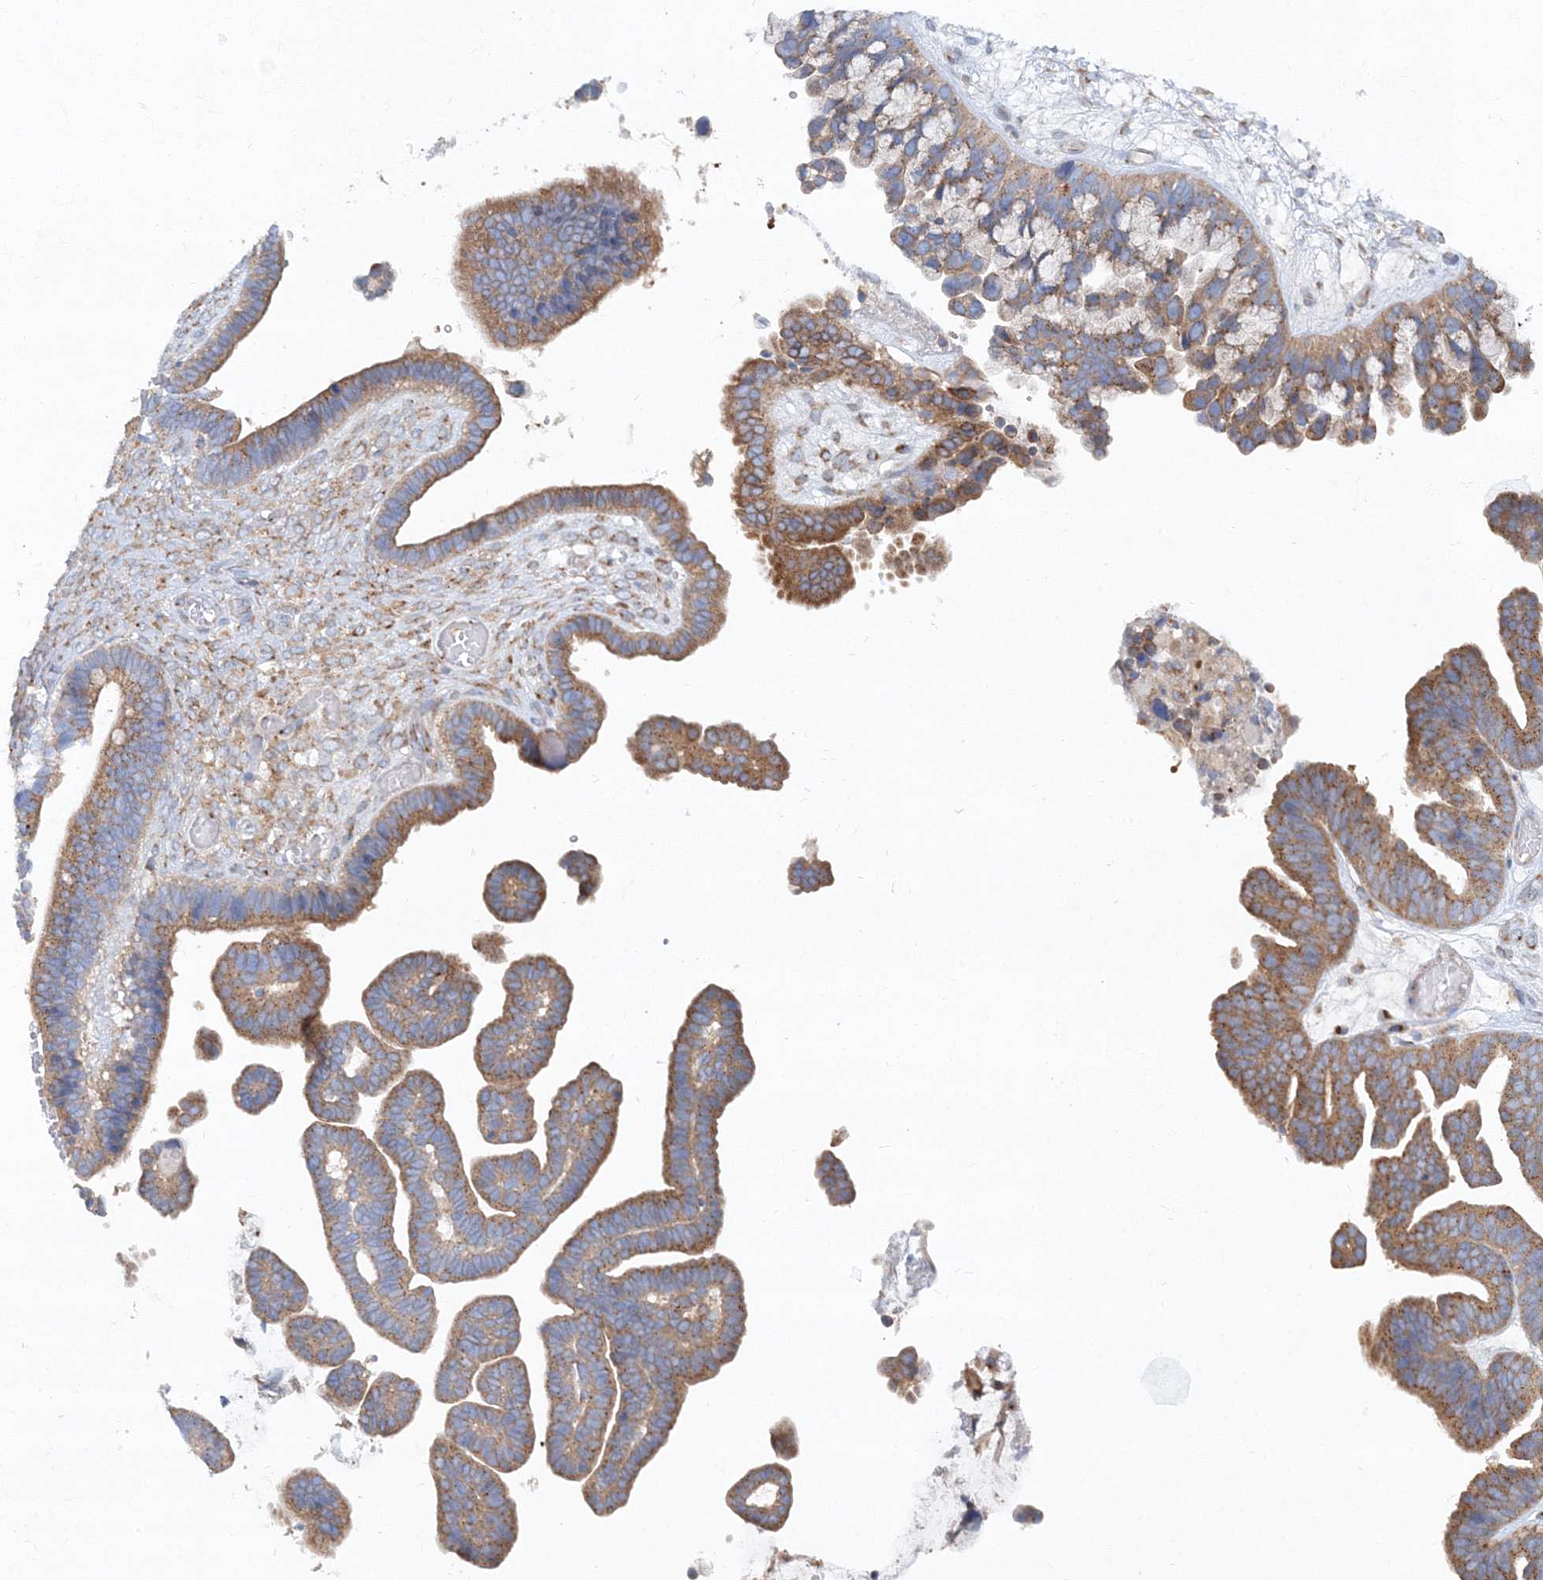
{"staining": {"intensity": "moderate", "quantity": ">75%", "location": "cytoplasmic/membranous"}, "tissue": "ovarian cancer", "cell_type": "Tumor cells", "image_type": "cancer", "snomed": [{"axis": "morphology", "description": "Cystadenocarcinoma, serous, NOS"}, {"axis": "topography", "description": "Ovary"}], "caption": "Approximately >75% of tumor cells in human ovarian serous cystadenocarcinoma show moderate cytoplasmic/membranous protein positivity as visualized by brown immunohistochemical staining.", "gene": "SEC23IP", "patient": {"sex": "female", "age": 56}}